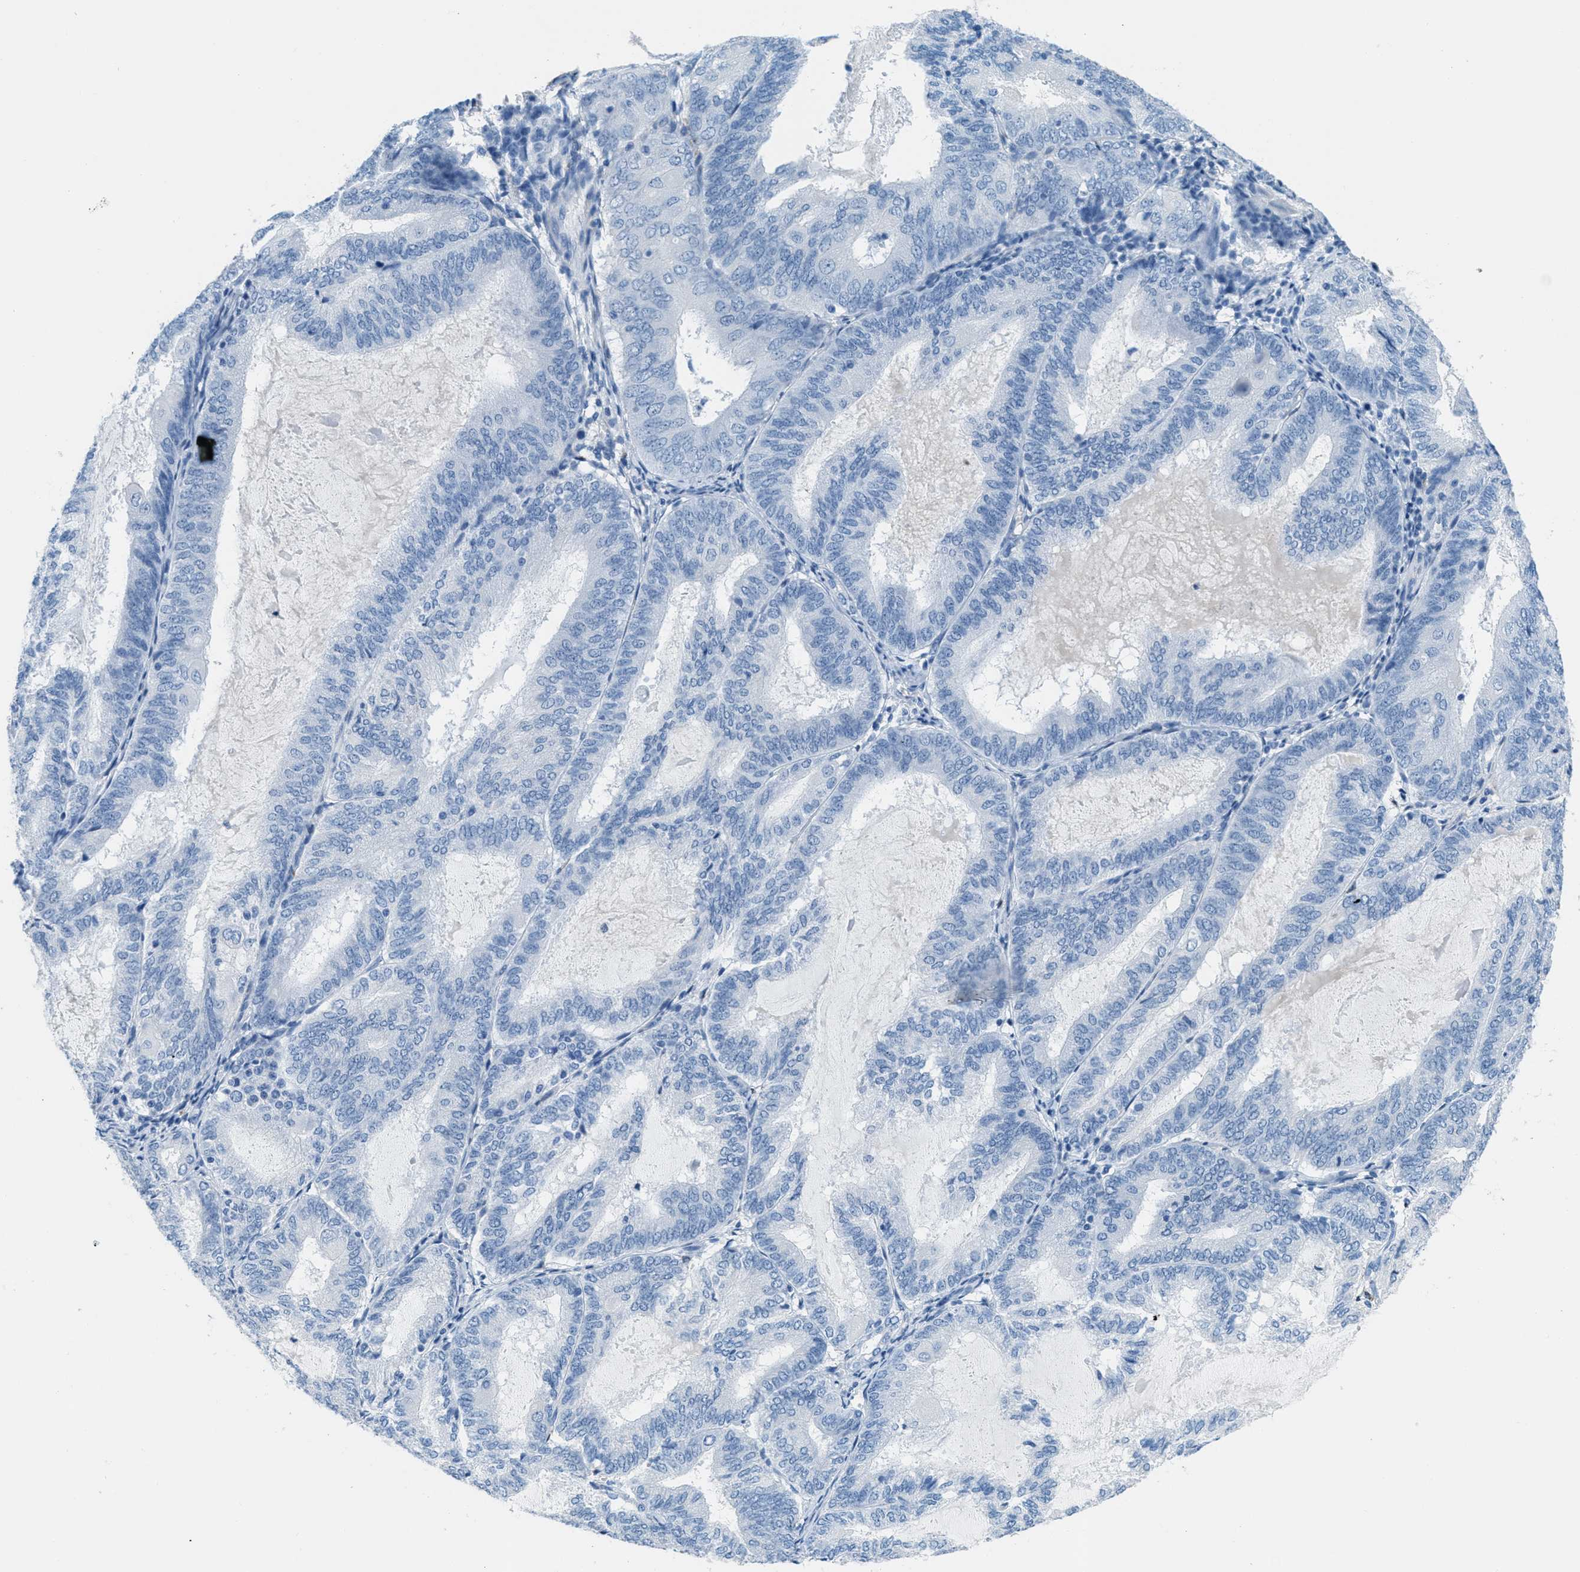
{"staining": {"intensity": "negative", "quantity": "none", "location": "none"}, "tissue": "endometrial cancer", "cell_type": "Tumor cells", "image_type": "cancer", "snomed": [{"axis": "morphology", "description": "Adenocarcinoma, NOS"}, {"axis": "topography", "description": "Endometrium"}], "caption": "Tumor cells show no significant protein staining in endometrial cancer. (Brightfield microscopy of DAB IHC at high magnification).", "gene": "MGARP", "patient": {"sex": "female", "age": 81}}